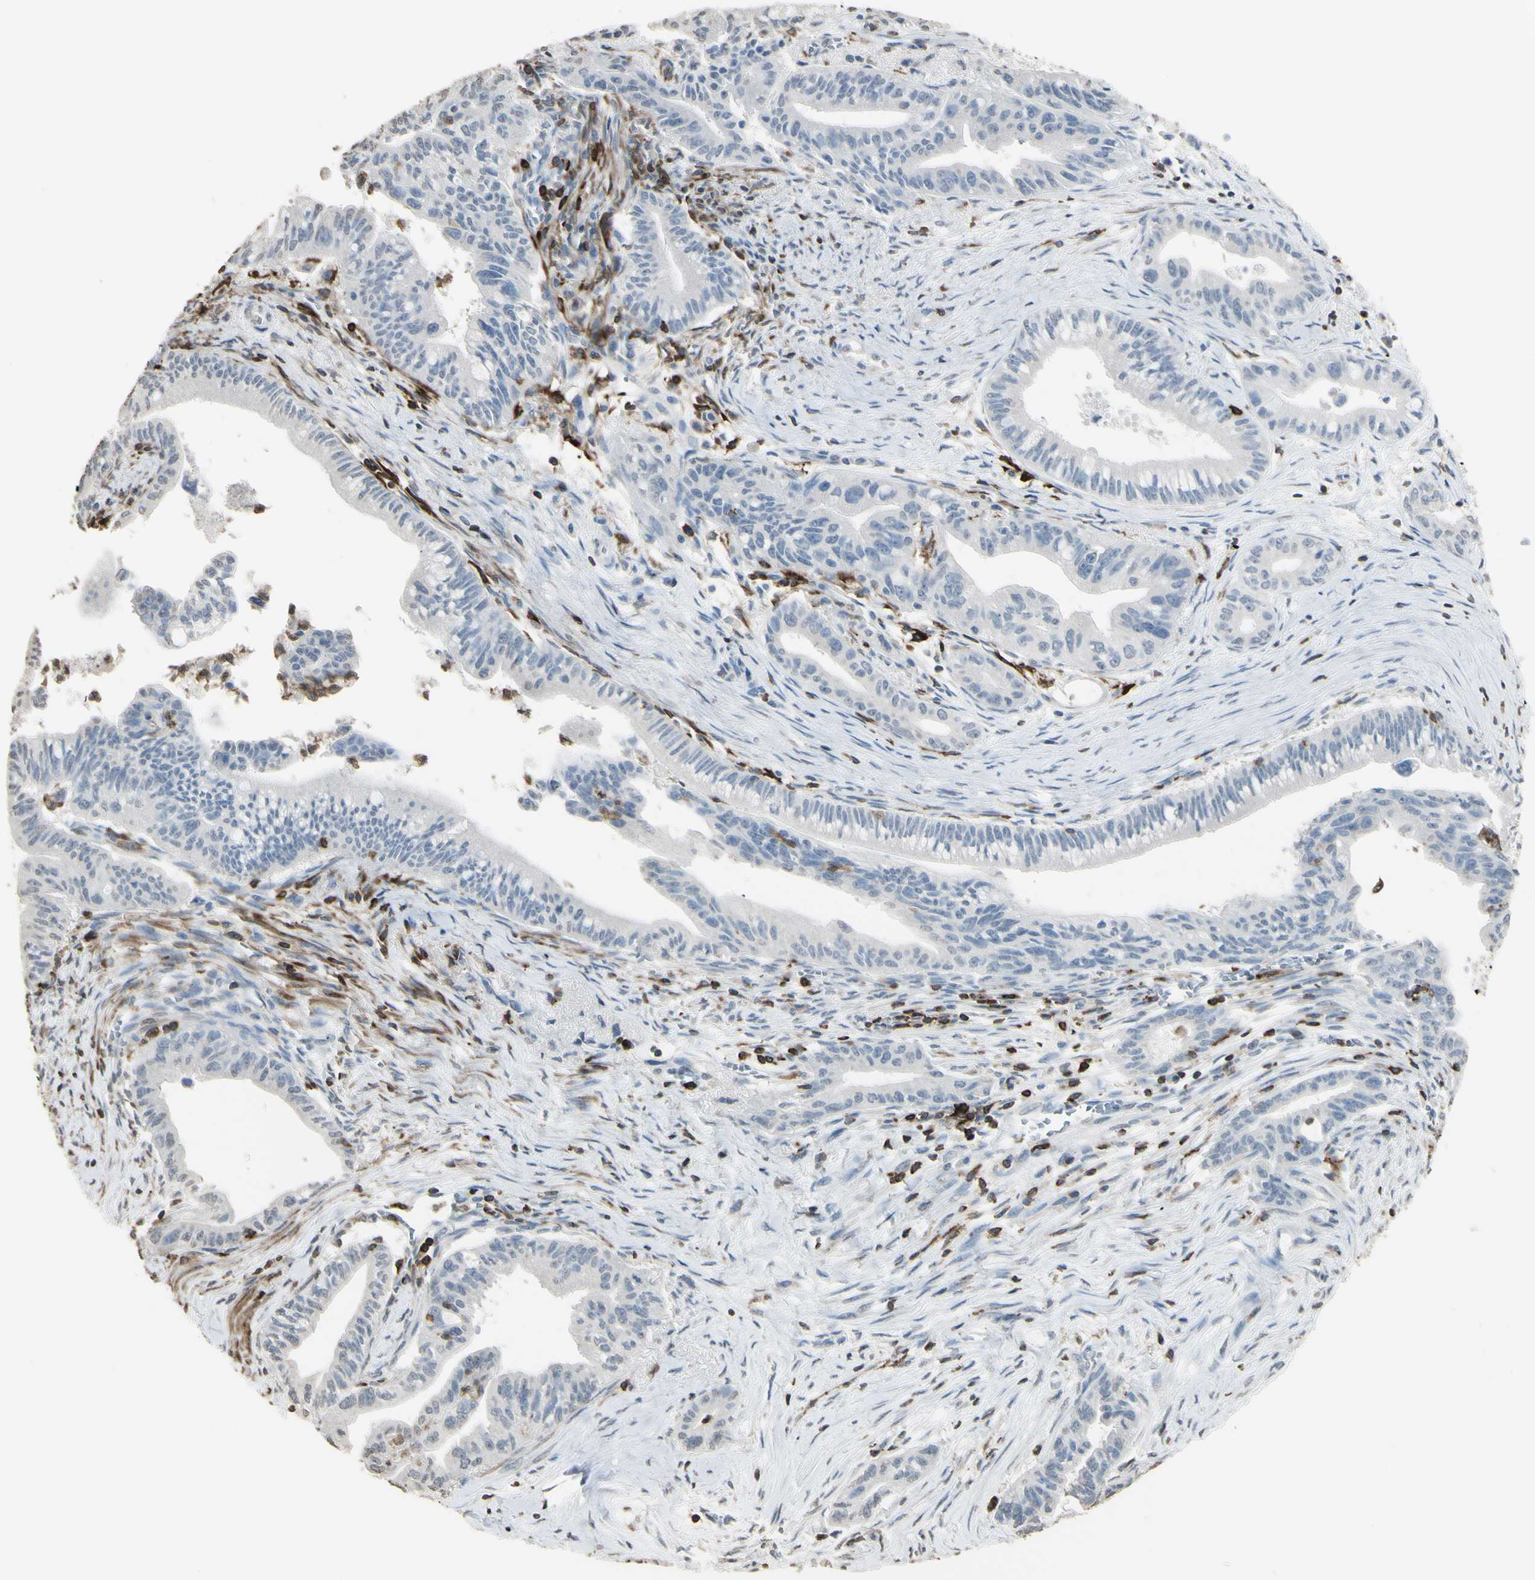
{"staining": {"intensity": "negative", "quantity": "none", "location": "none"}, "tissue": "pancreatic cancer", "cell_type": "Tumor cells", "image_type": "cancer", "snomed": [{"axis": "morphology", "description": "Adenocarcinoma, NOS"}, {"axis": "topography", "description": "Pancreas"}], "caption": "Tumor cells show no significant staining in pancreatic cancer (adenocarcinoma).", "gene": "PSTPIP1", "patient": {"sex": "male", "age": 70}}